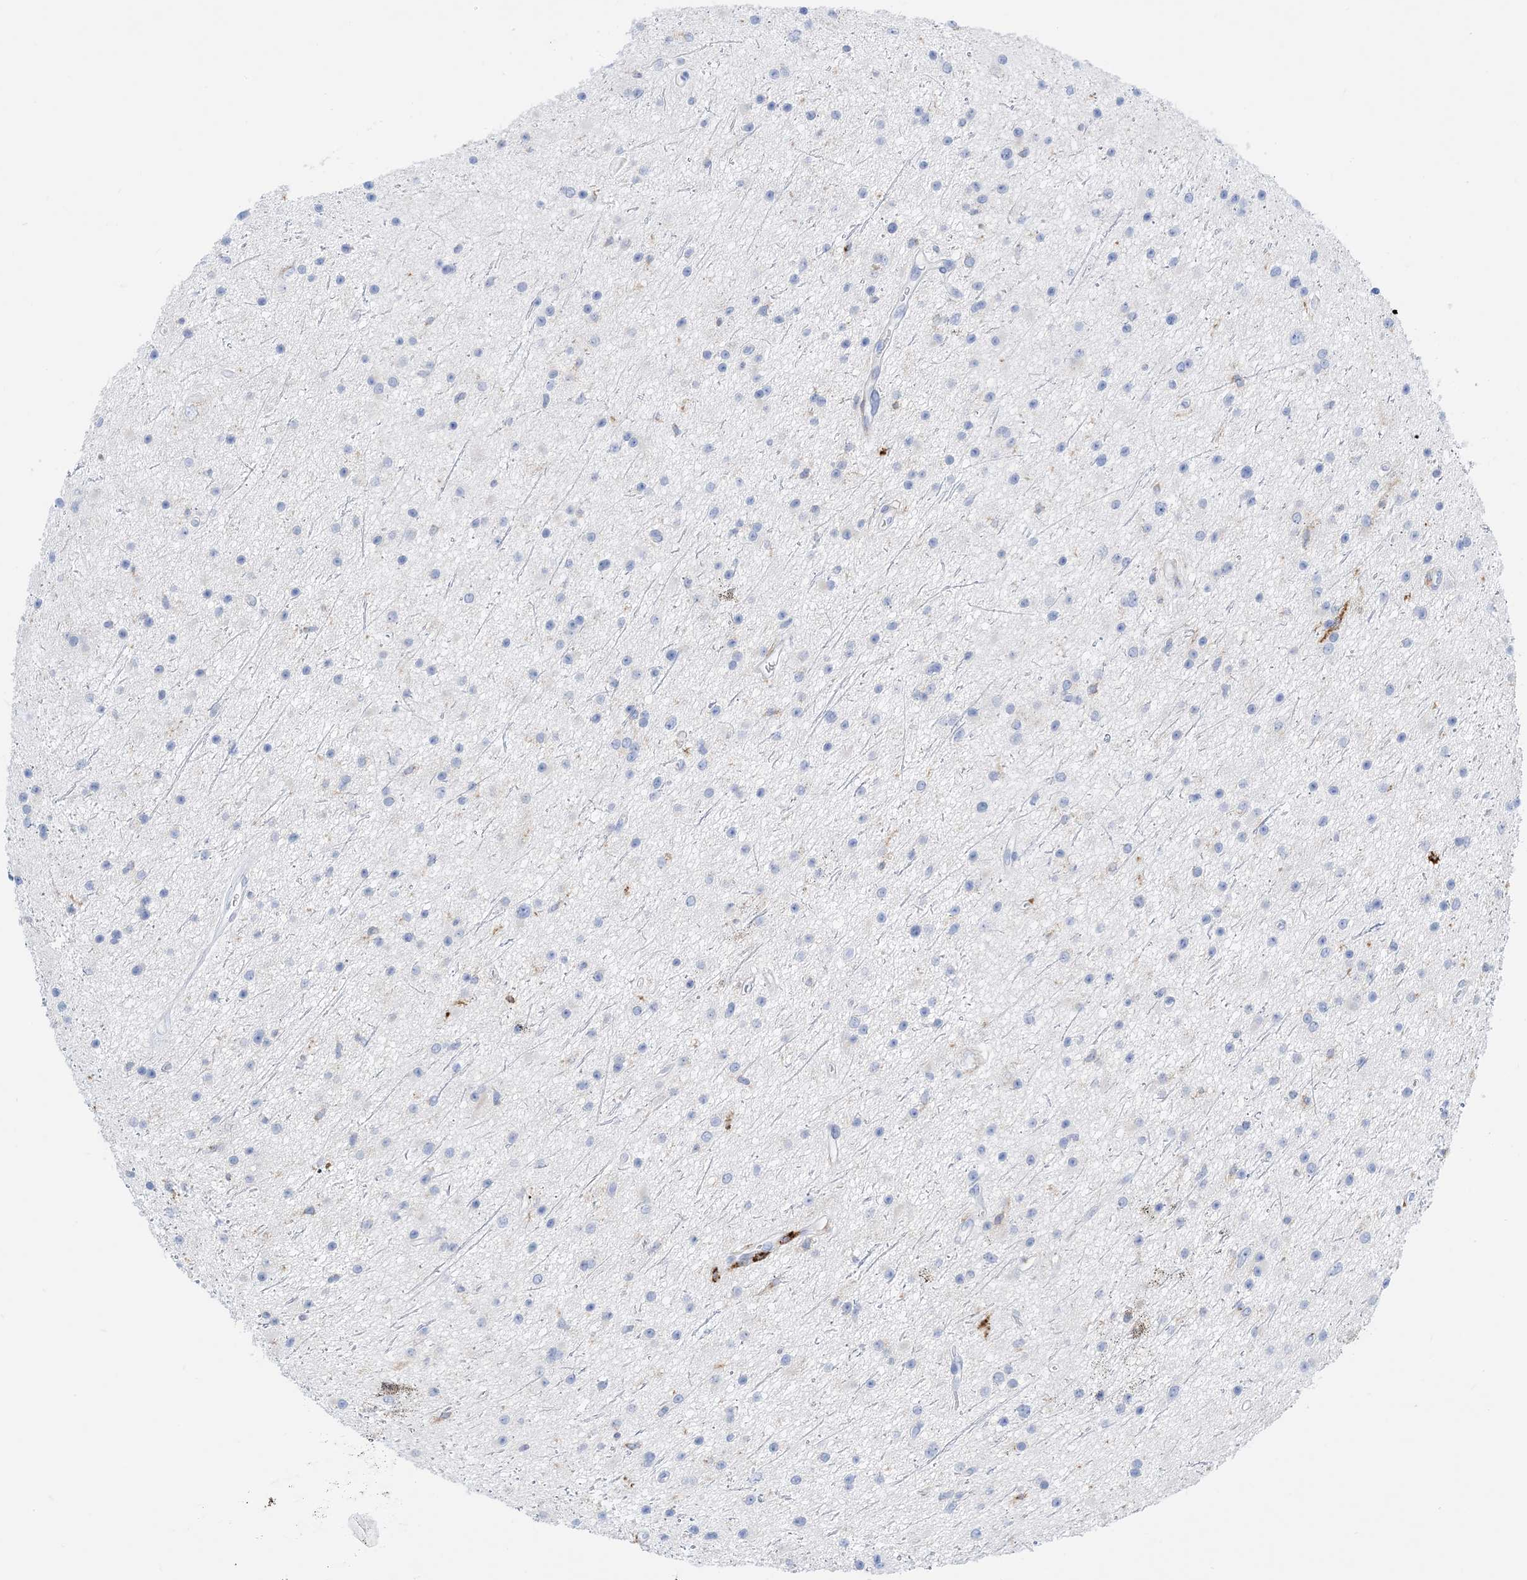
{"staining": {"intensity": "negative", "quantity": "none", "location": "none"}, "tissue": "glioma", "cell_type": "Tumor cells", "image_type": "cancer", "snomed": [{"axis": "morphology", "description": "Glioma, malignant, Low grade"}, {"axis": "topography", "description": "Cerebral cortex"}], "caption": "Glioma was stained to show a protein in brown. There is no significant positivity in tumor cells.", "gene": "DPH3", "patient": {"sex": "female", "age": 39}}